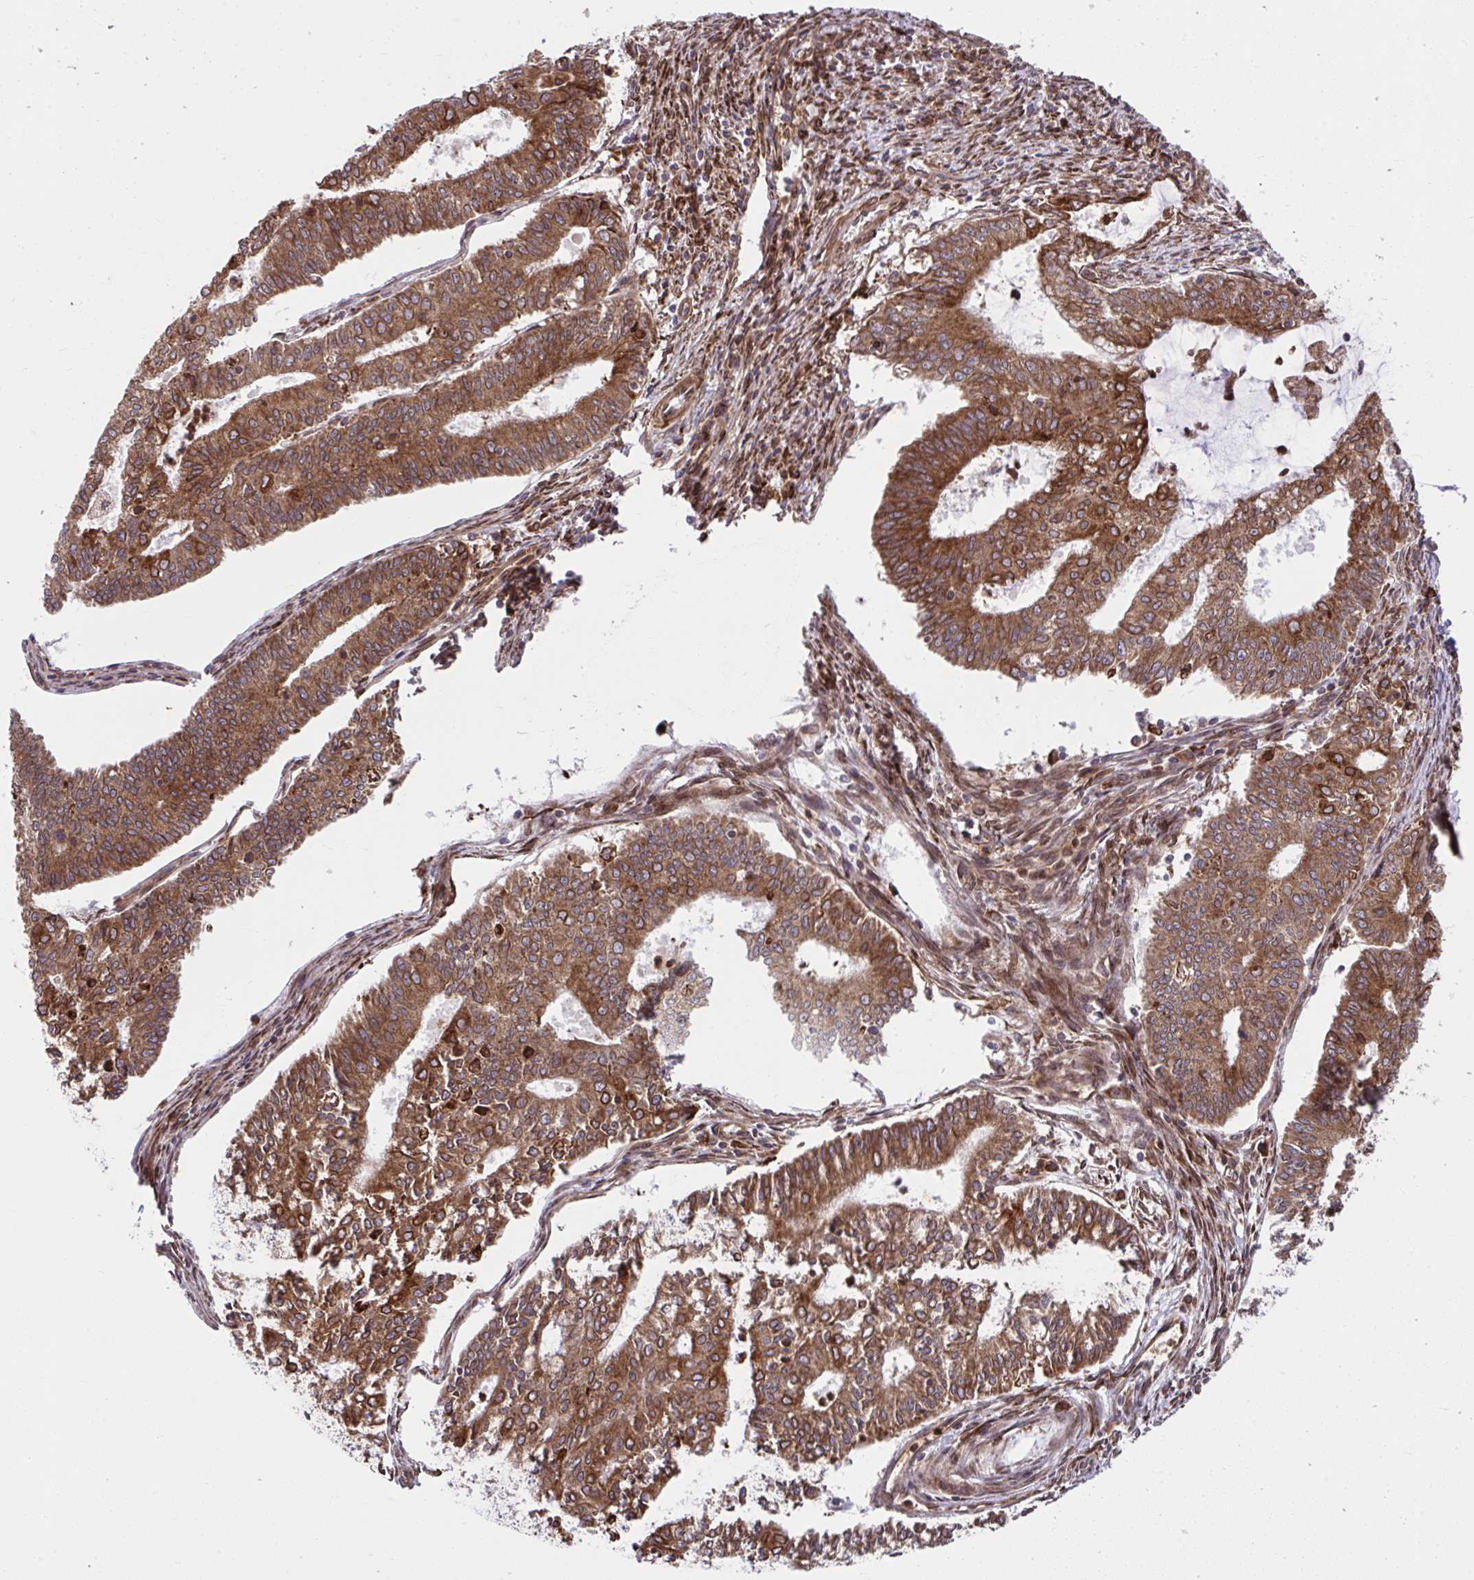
{"staining": {"intensity": "moderate", "quantity": ">75%", "location": "cytoplasmic/membranous"}, "tissue": "endometrial cancer", "cell_type": "Tumor cells", "image_type": "cancer", "snomed": [{"axis": "morphology", "description": "Adenocarcinoma, NOS"}, {"axis": "topography", "description": "Endometrium"}], "caption": "Immunohistochemistry (IHC) micrograph of neoplastic tissue: endometrial adenocarcinoma stained using immunohistochemistry (IHC) exhibits medium levels of moderate protein expression localized specifically in the cytoplasmic/membranous of tumor cells, appearing as a cytoplasmic/membranous brown color.", "gene": "STIM2", "patient": {"sex": "female", "age": 61}}